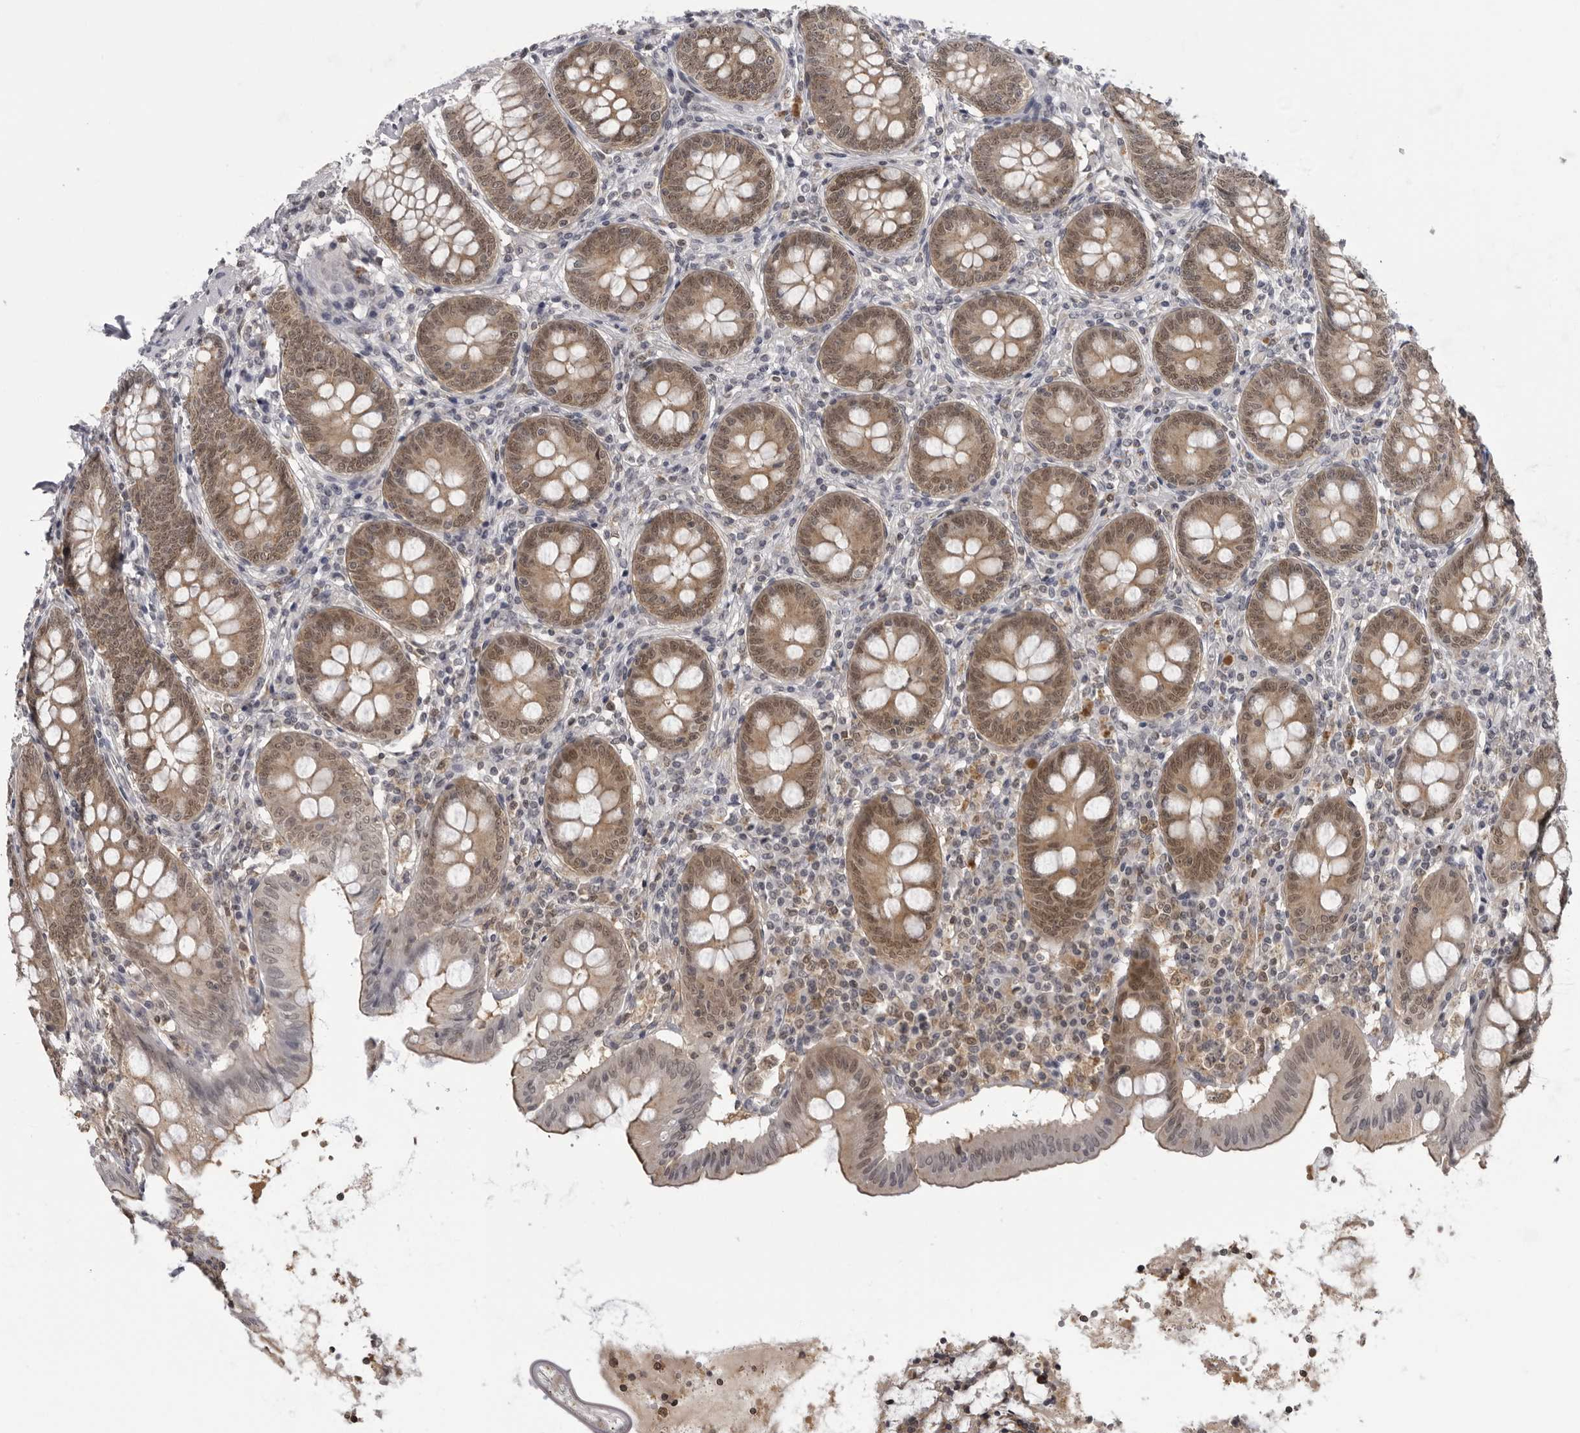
{"staining": {"intensity": "moderate", "quantity": ">75%", "location": "cytoplasmic/membranous,nuclear"}, "tissue": "appendix", "cell_type": "Glandular cells", "image_type": "normal", "snomed": [{"axis": "morphology", "description": "Normal tissue, NOS"}, {"axis": "topography", "description": "Appendix"}], "caption": "Immunohistochemistry (IHC) histopathology image of benign appendix: appendix stained using IHC exhibits medium levels of moderate protein expression localized specifically in the cytoplasmic/membranous,nuclear of glandular cells, appearing as a cytoplasmic/membranous,nuclear brown color.", "gene": "PDCL3", "patient": {"sex": "female", "age": 54}}